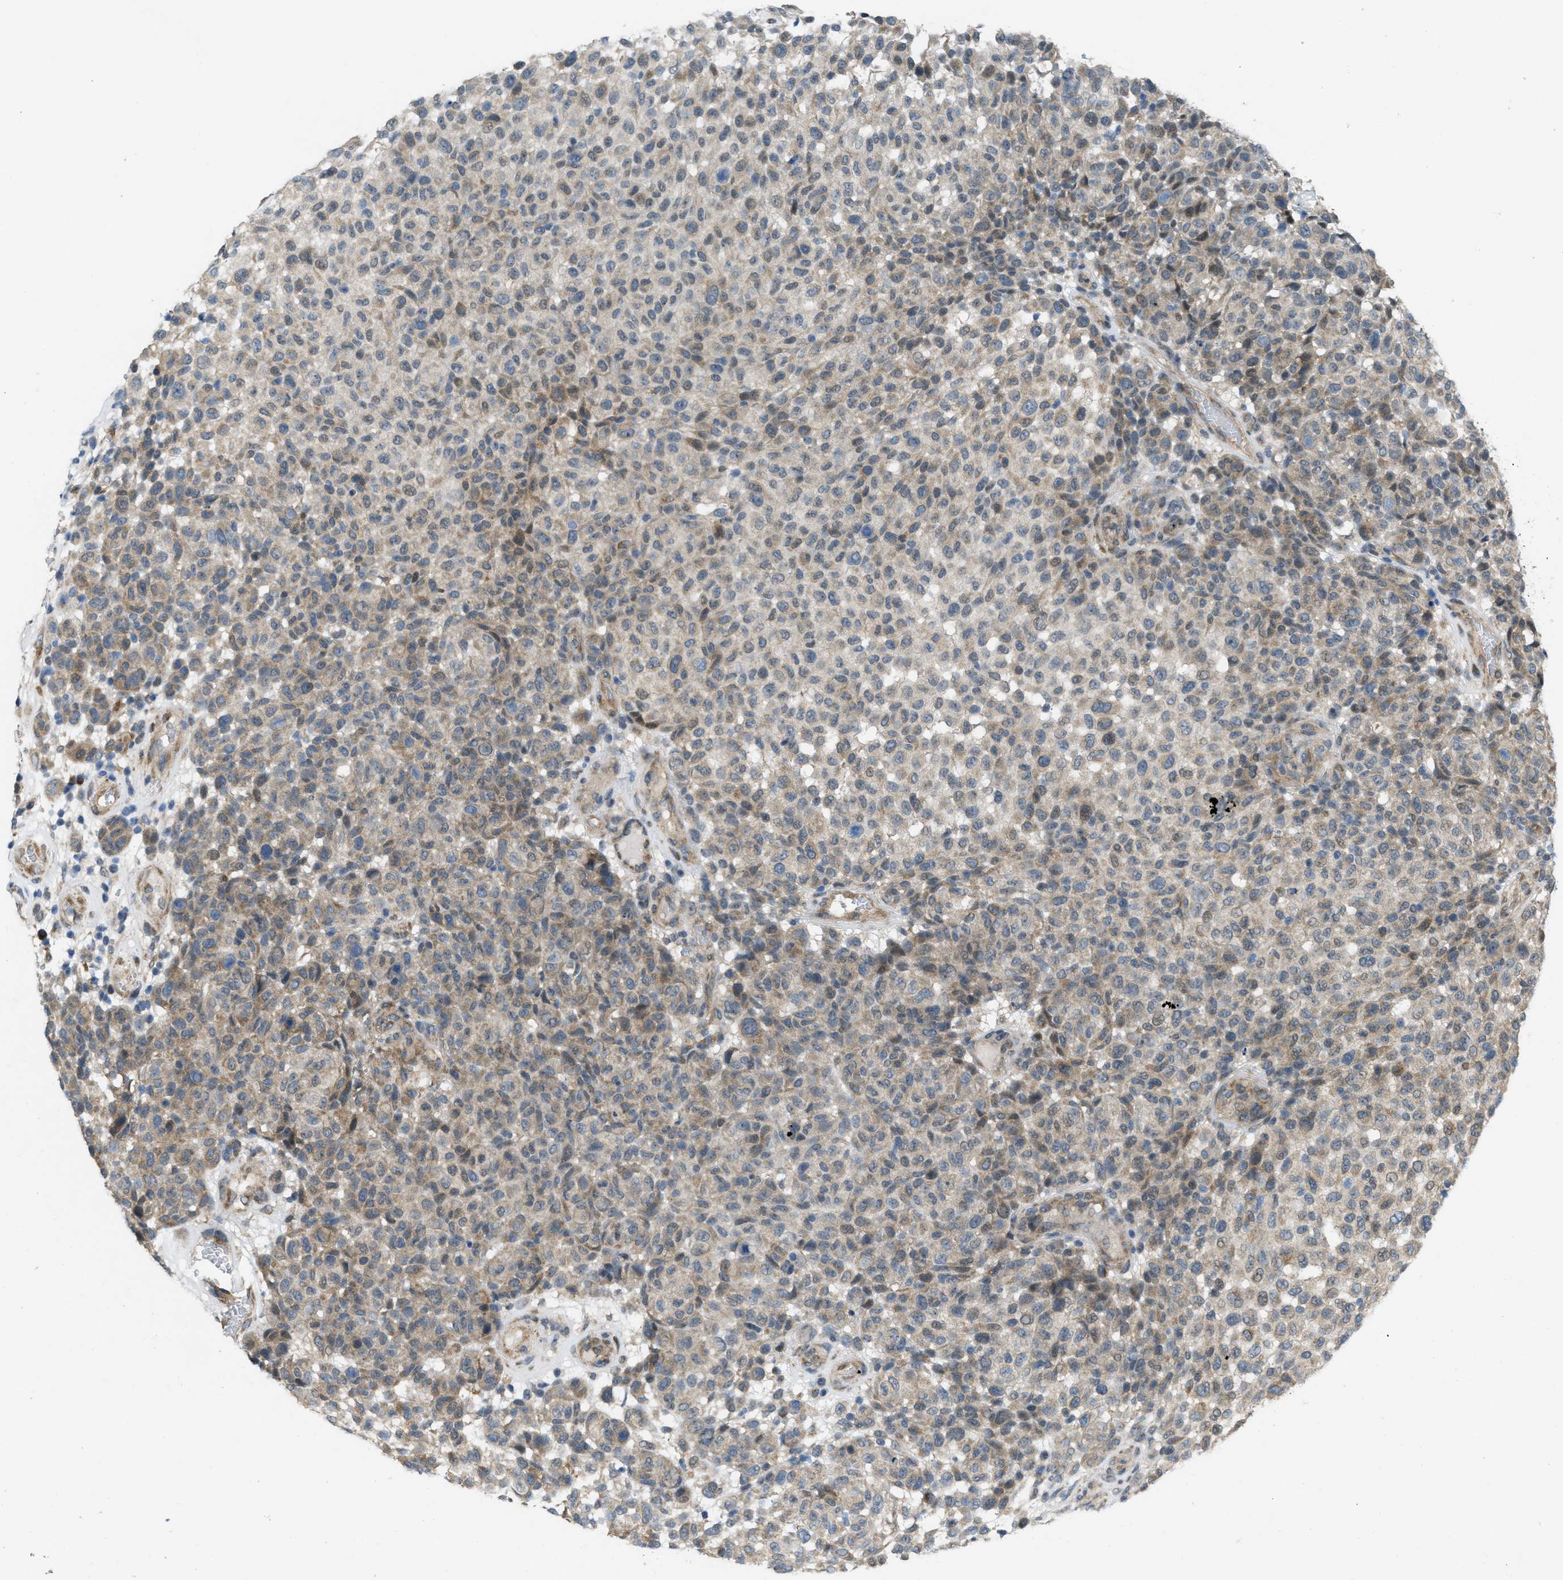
{"staining": {"intensity": "weak", "quantity": "<25%", "location": "cytoplasmic/membranous"}, "tissue": "melanoma", "cell_type": "Tumor cells", "image_type": "cancer", "snomed": [{"axis": "morphology", "description": "Malignant melanoma, NOS"}, {"axis": "topography", "description": "Skin"}], "caption": "Tumor cells are negative for protein expression in human malignant melanoma.", "gene": "IFNLR1", "patient": {"sex": "male", "age": 59}}